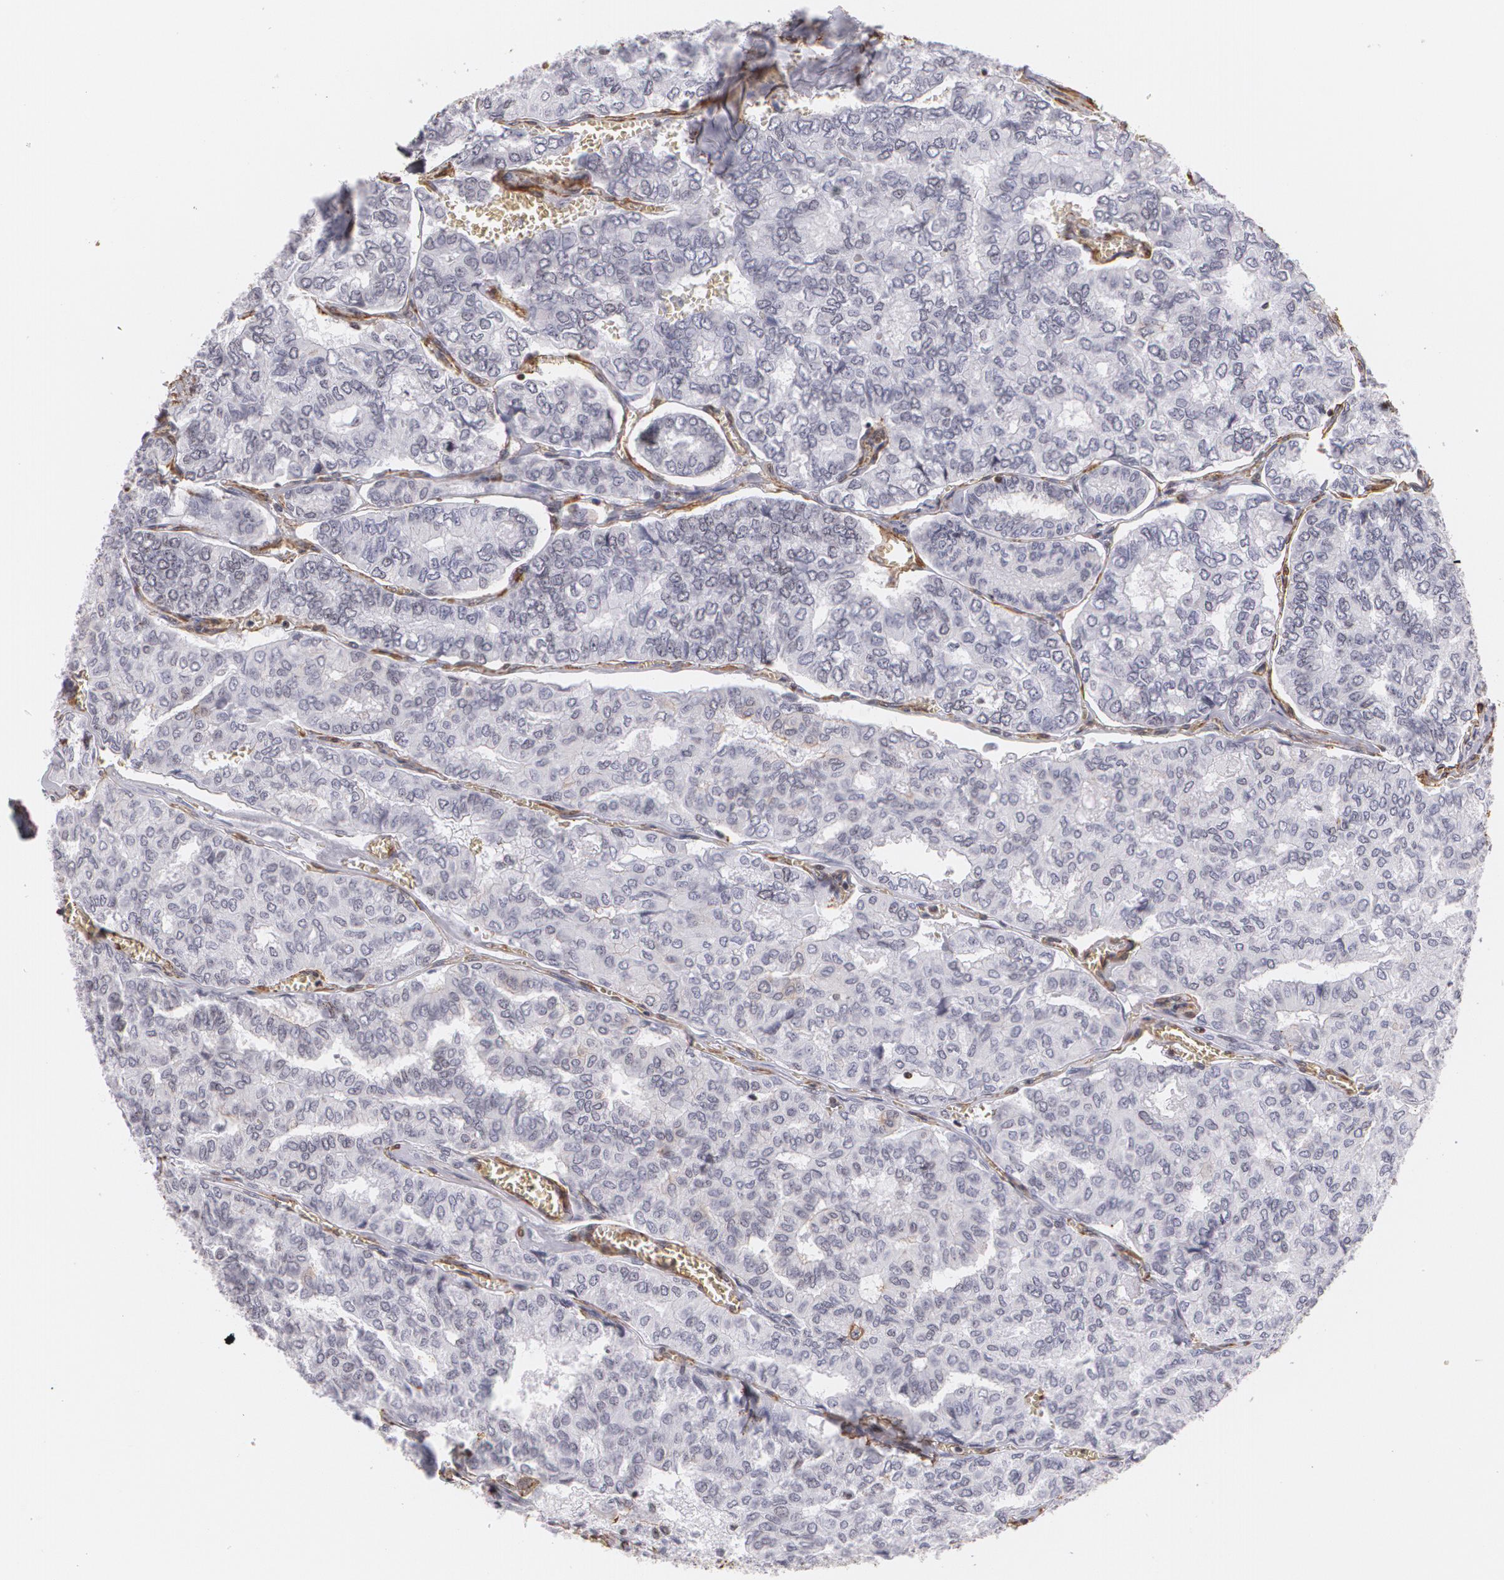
{"staining": {"intensity": "weak", "quantity": "<25%", "location": "cytoplasmic/membranous"}, "tissue": "thyroid cancer", "cell_type": "Tumor cells", "image_type": "cancer", "snomed": [{"axis": "morphology", "description": "Papillary adenocarcinoma, NOS"}, {"axis": "topography", "description": "Thyroid gland"}], "caption": "Protein analysis of thyroid cancer exhibits no significant positivity in tumor cells.", "gene": "VAMP1", "patient": {"sex": "female", "age": 35}}